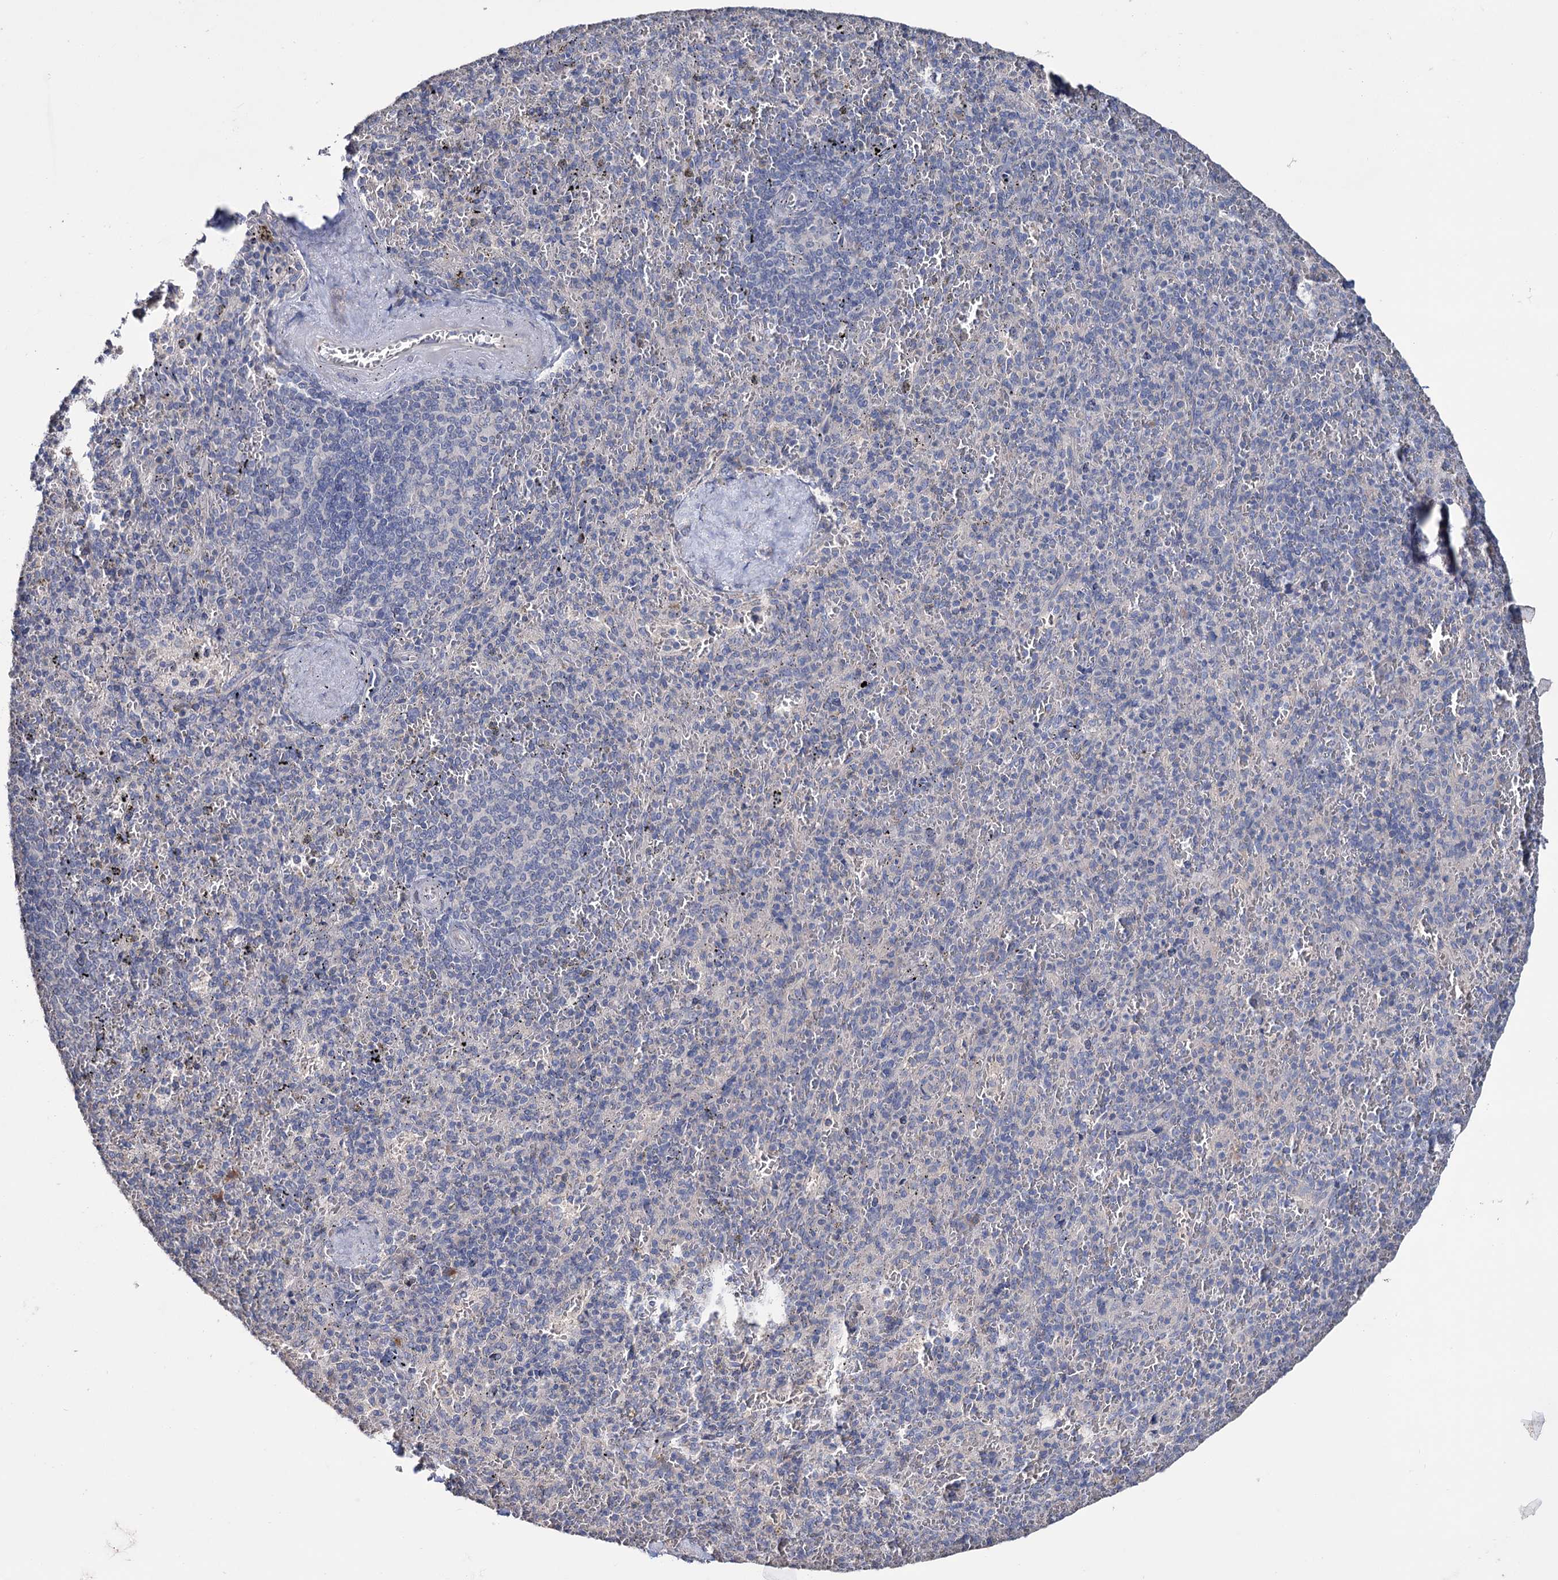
{"staining": {"intensity": "negative", "quantity": "none", "location": "none"}, "tissue": "spleen", "cell_type": "Cells in red pulp", "image_type": "normal", "snomed": [{"axis": "morphology", "description": "Normal tissue, NOS"}, {"axis": "topography", "description": "Spleen"}], "caption": "Cells in red pulp are negative for protein expression in unremarkable human spleen. (Brightfield microscopy of DAB (3,3'-diaminobenzidine) immunohistochemistry (IHC) at high magnification).", "gene": "EPB41L5", "patient": {"sex": "male", "age": 82}}